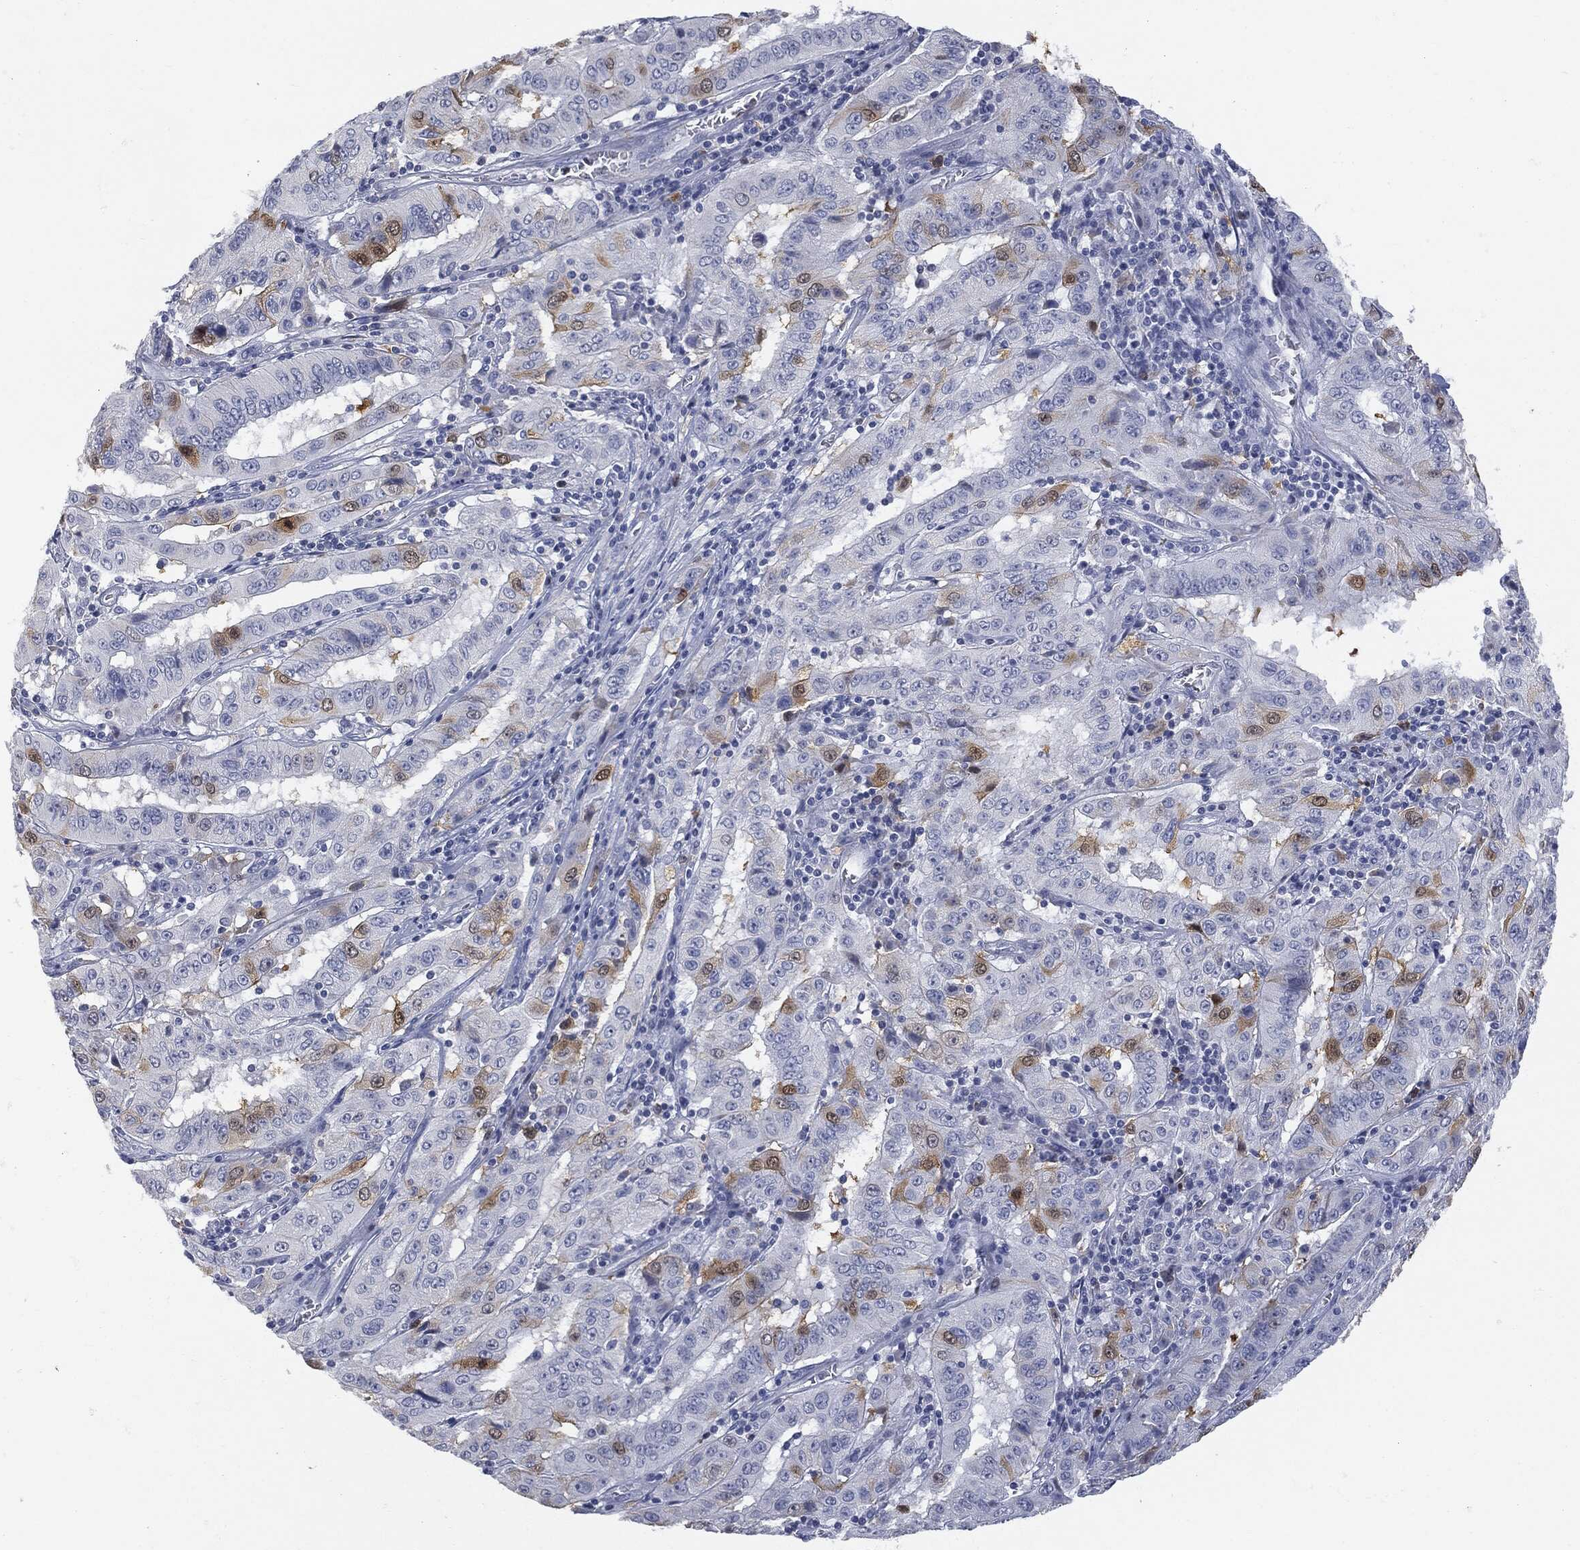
{"staining": {"intensity": "moderate", "quantity": "<25%", "location": "cytoplasmic/membranous"}, "tissue": "pancreatic cancer", "cell_type": "Tumor cells", "image_type": "cancer", "snomed": [{"axis": "morphology", "description": "Adenocarcinoma, NOS"}, {"axis": "topography", "description": "Pancreas"}], "caption": "A photomicrograph of pancreatic adenocarcinoma stained for a protein displays moderate cytoplasmic/membranous brown staining in tumor cells.", "gene": "UBE2C", "patient": {"sex": "male", "age": 63}}